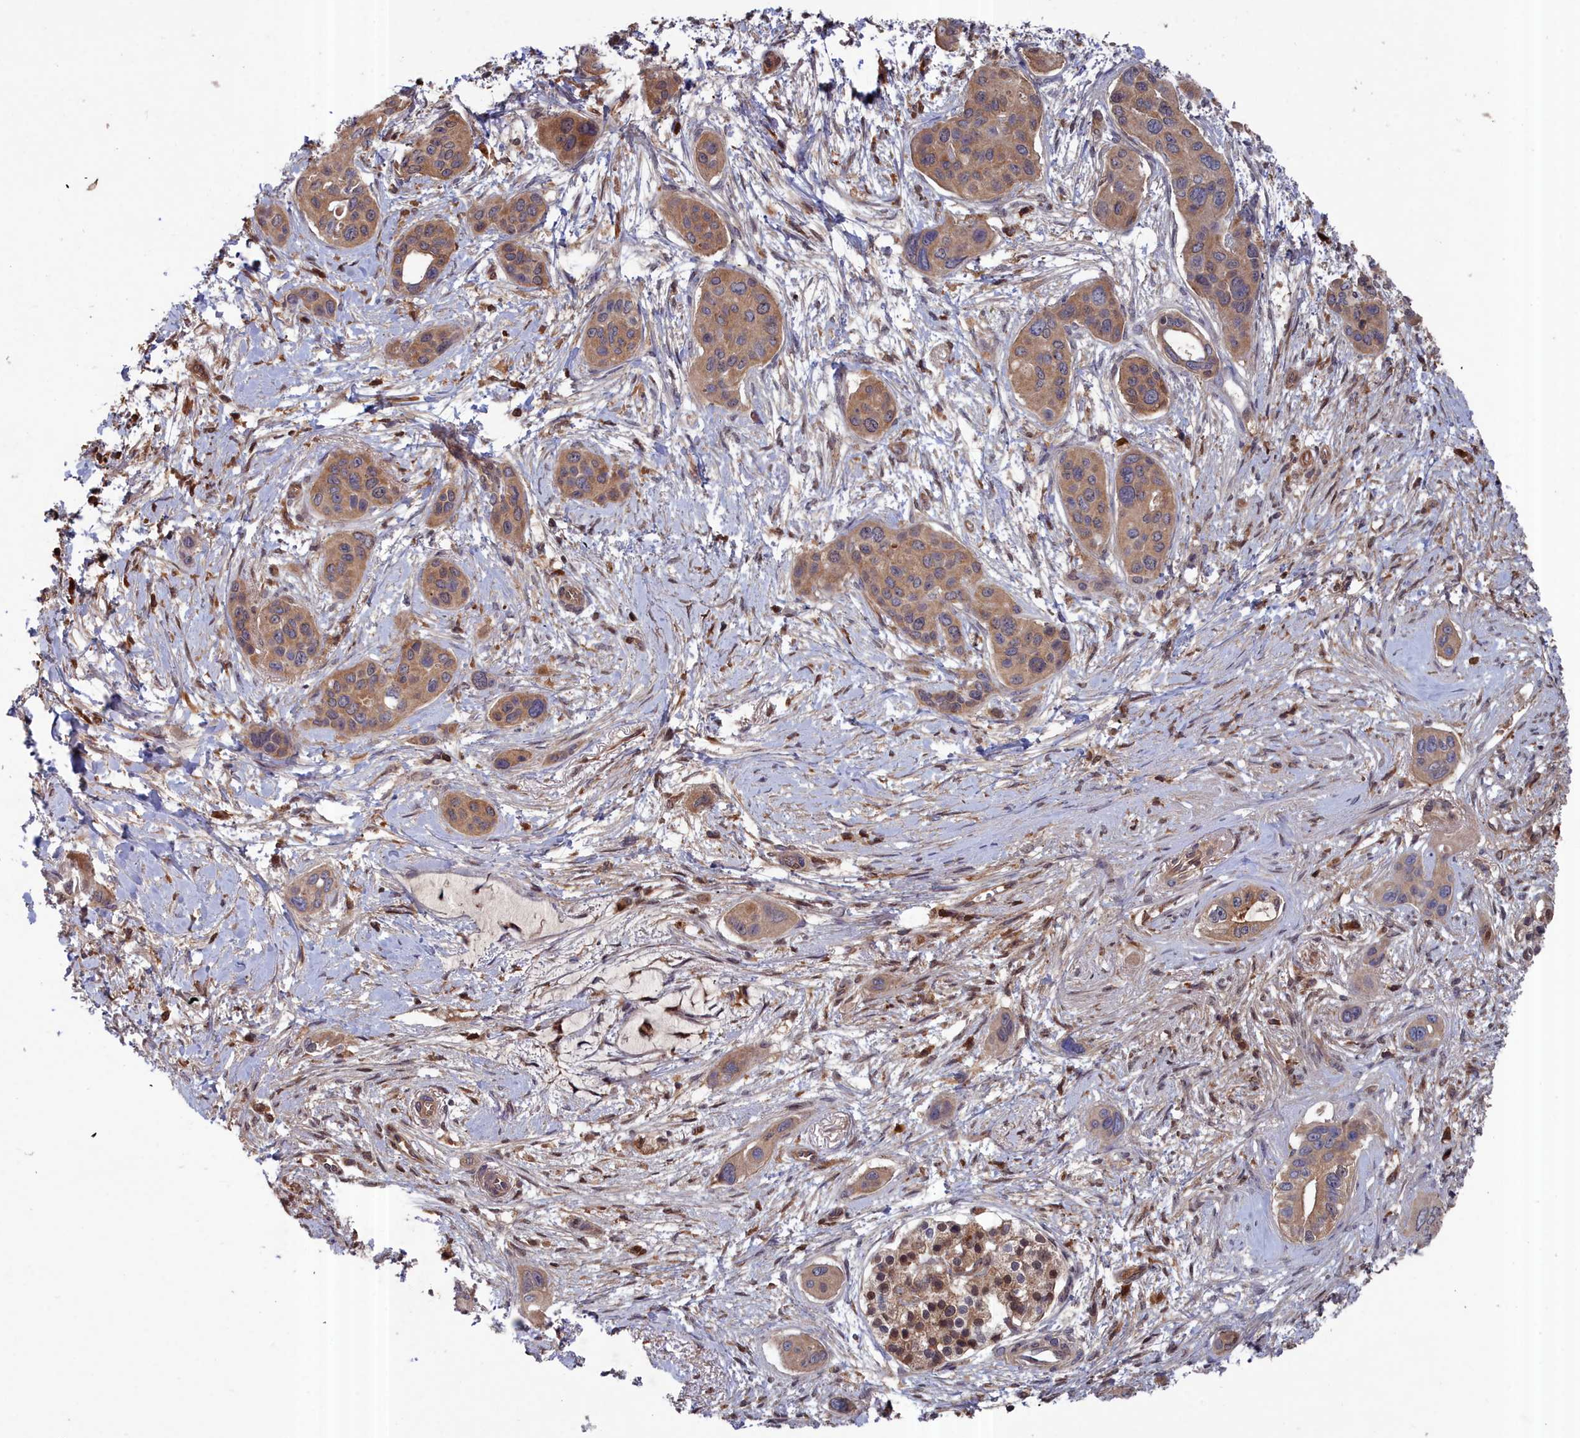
{"staining": {"intensity": "moderate", "quantity": ">75%", "location": "cytoplasmic/membranous"}, "tissue": "pancreatic cancer", "cell_type": "Tumor cells", "image_type": "cancer", "snomed": [{"axis": "morphology", "description": "Adenocarcinoma, NOS"}, {"axis": "topography", "description": "Pancreas"}], "caption": "Brown immunohistochemical staining in human pancreatic cancer (adenocarcinoma) exhibits moderate cytoplasmic/membranous expression in approximately >75% of tumor cells.", "gene": "GFRA2", "patient": {"sex": "male", "age": 72}}